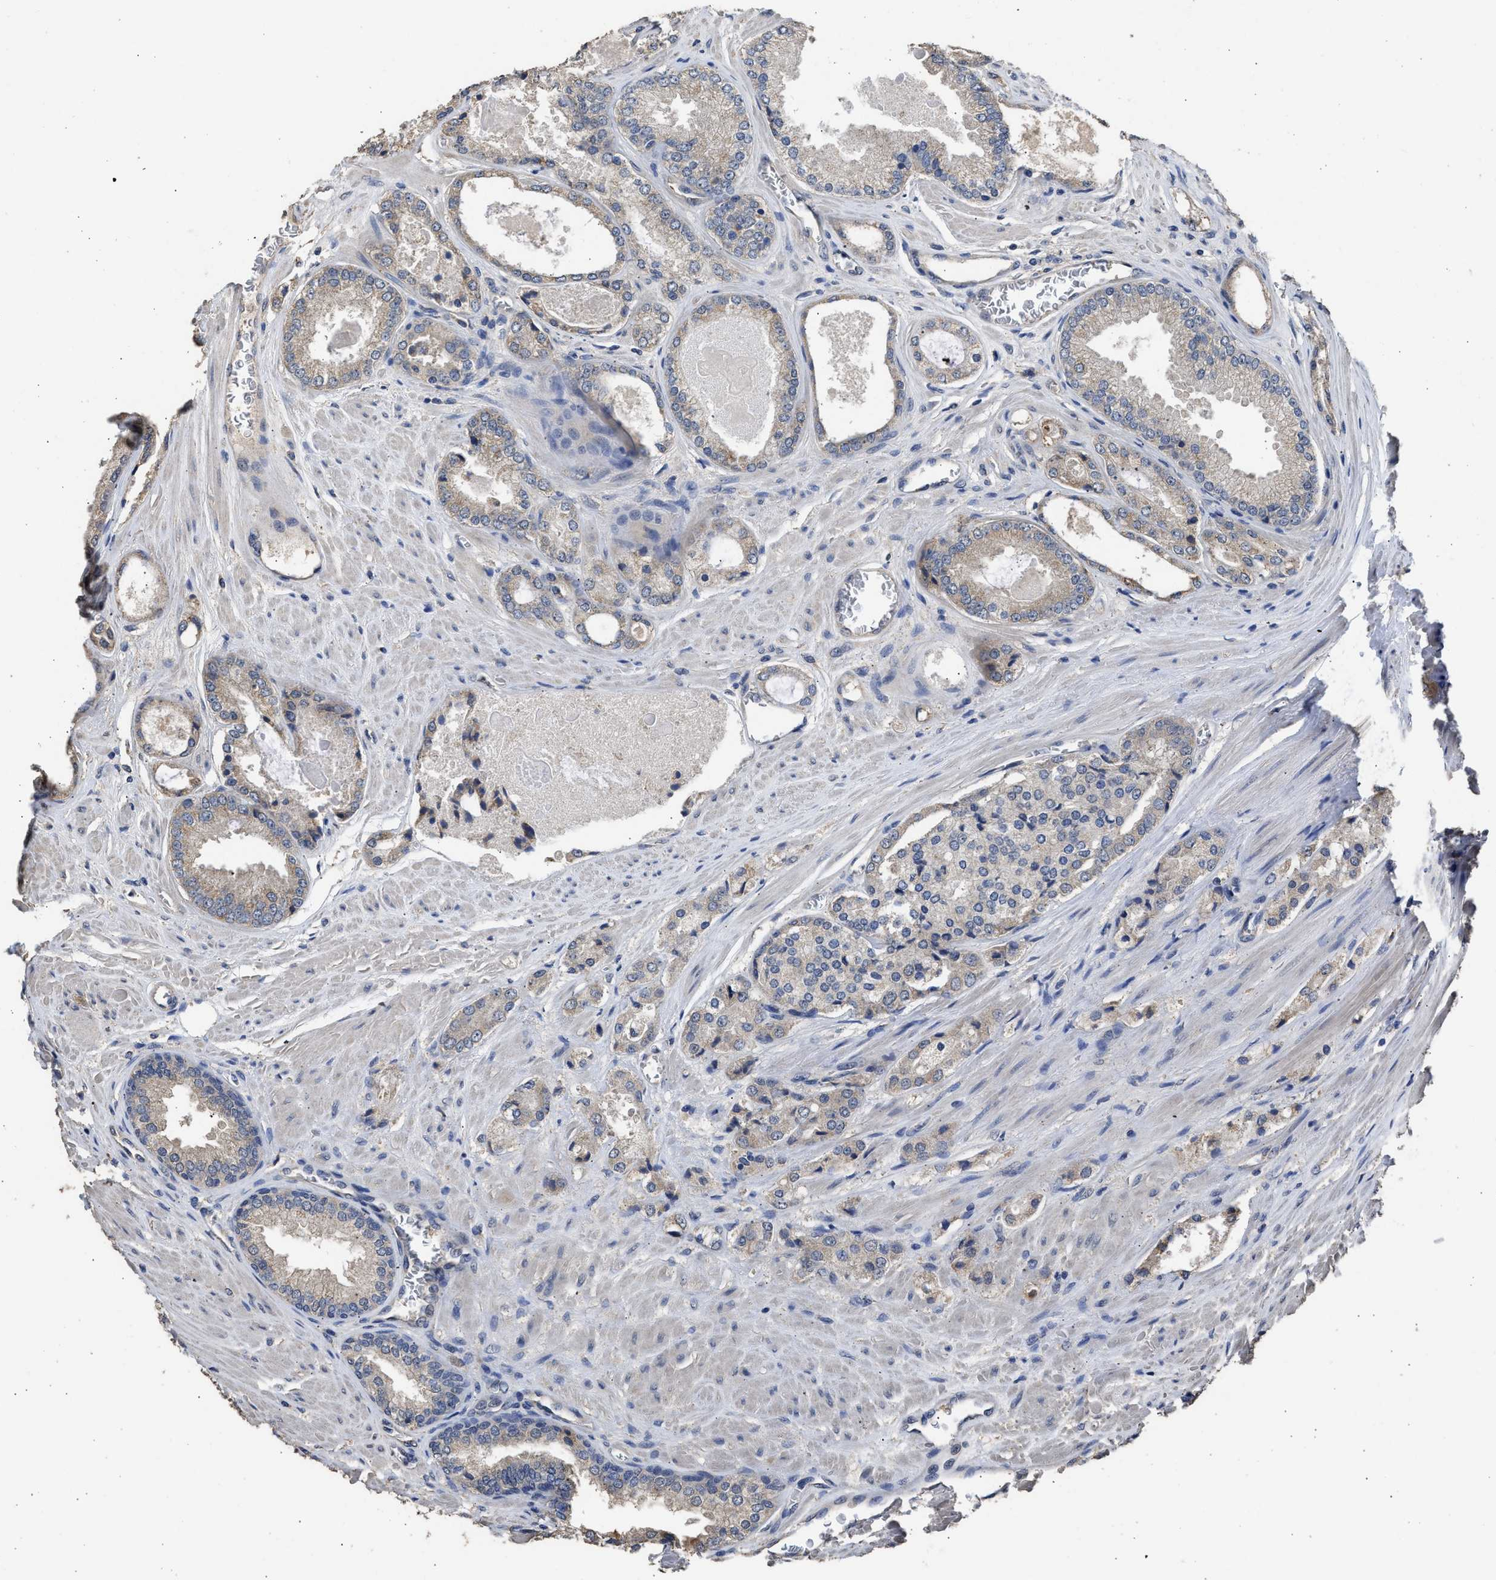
{"staining": {"intensity": "negative", "quantity": "none", "location": "none"}, "tissue": "prostate cancer", "cell_type": "Tumor cells", "image_type": "cancer", "snomed": [{"axis": "morphology", "description": "Adenocarcinoma, High grade"}, {"axis": "topography", "description": "Prostate"}], "caption": "Tumor cells show no significant expression in prostate adenocarcinoma (high-grade).", "gene": "SPINT2", "patient": {"sex": "male", "age": 65}}